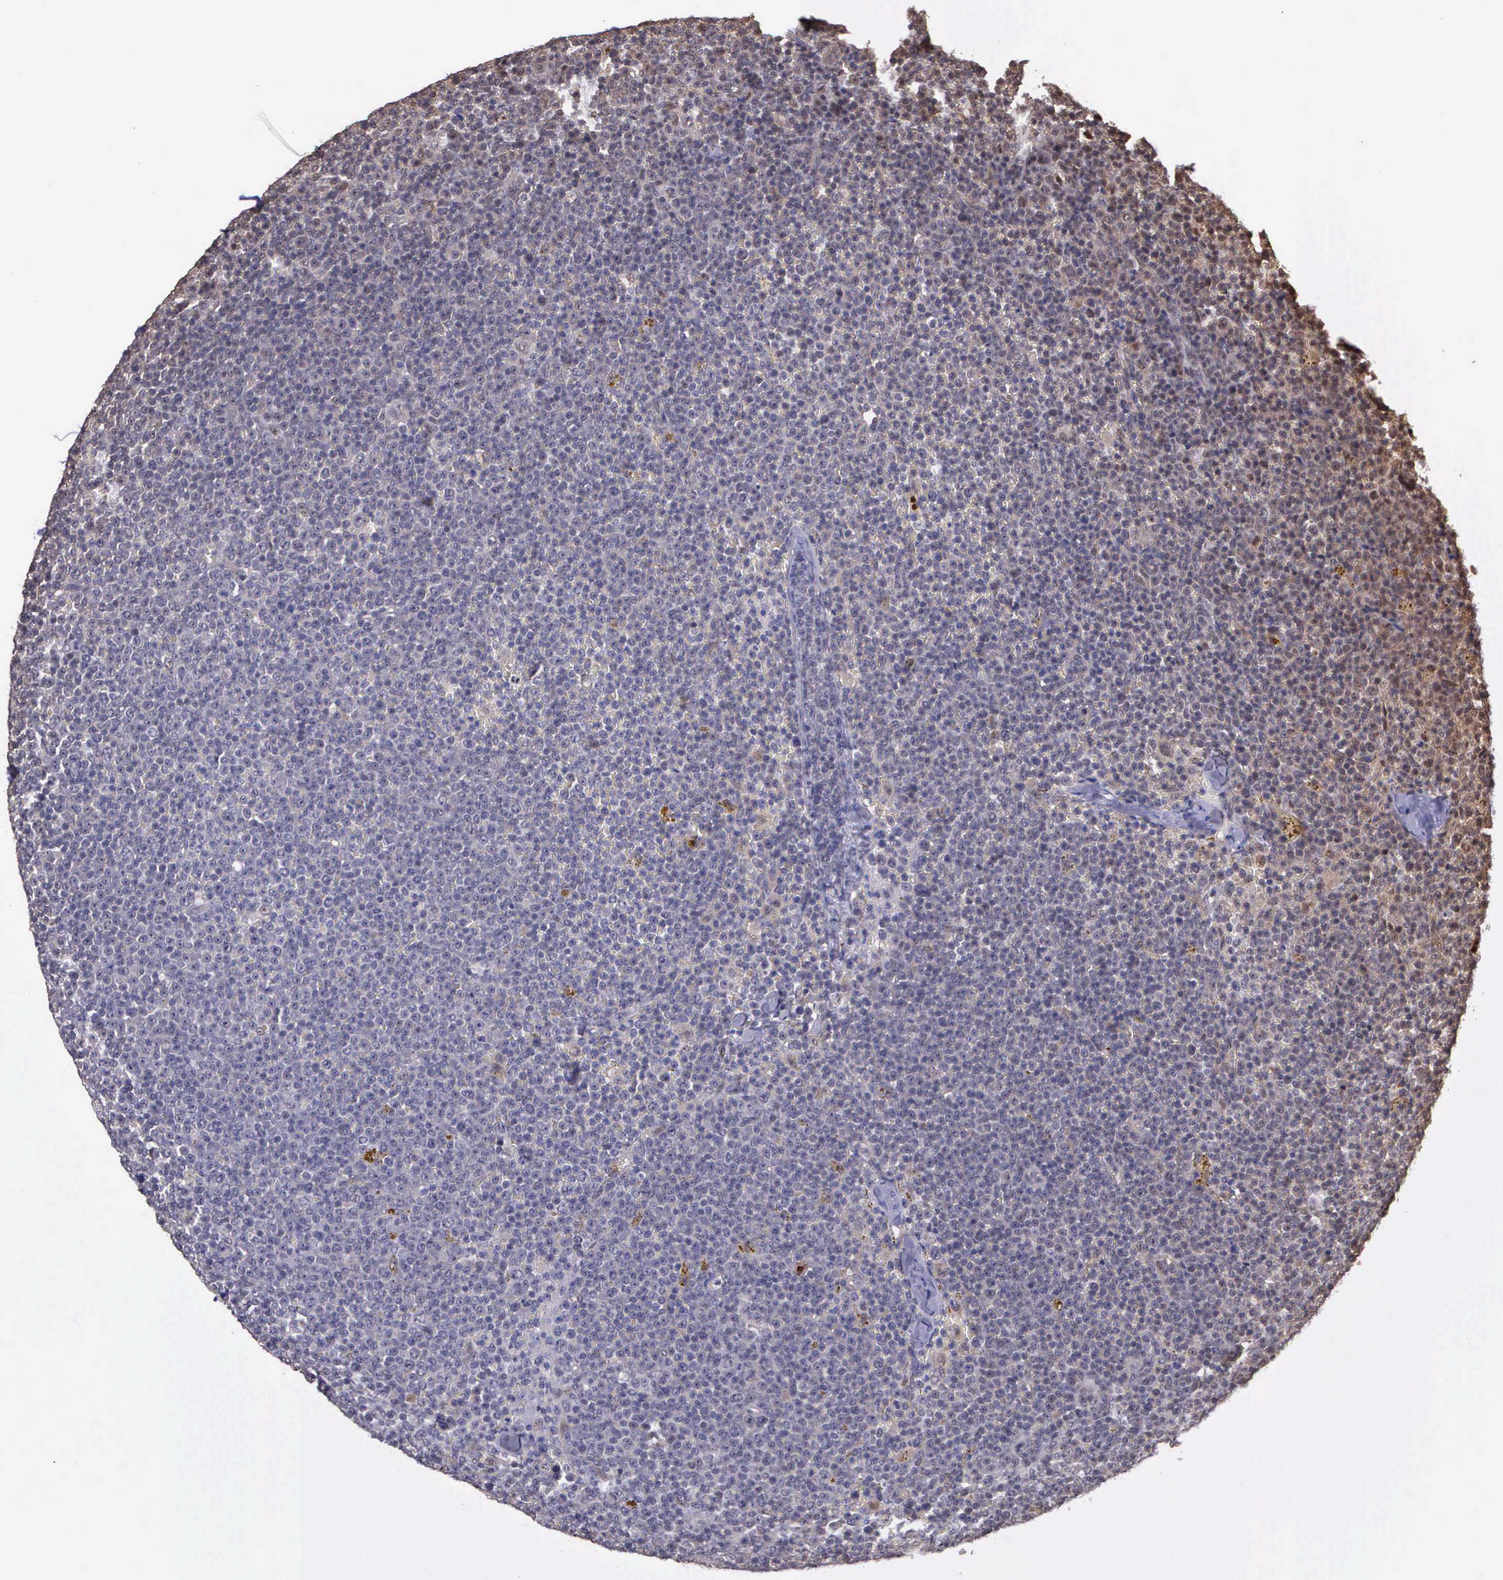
{"staining": {"intensity": "weak", "quantity": "<25%", "location": "cytoplasmic/membranous"}, "tissue": "lymphoma", "cell_type": "Tumor cells", "image_type": "cancer", "snomed": [{"axis": "morphology", "description": "Malignant lymphoma, non-Hodgkin's type, Low grade"}, {"axis": "topography", "description": "Lymph node"}], "caption": "High power microscopy histopathology image of an immunohistochemistry (IHC) photomicrograph of lymphoma, revealing no significant positivity in tumor cells.", "gene": "PSMC1", "patient": {"sex": "male", "age": 50}}